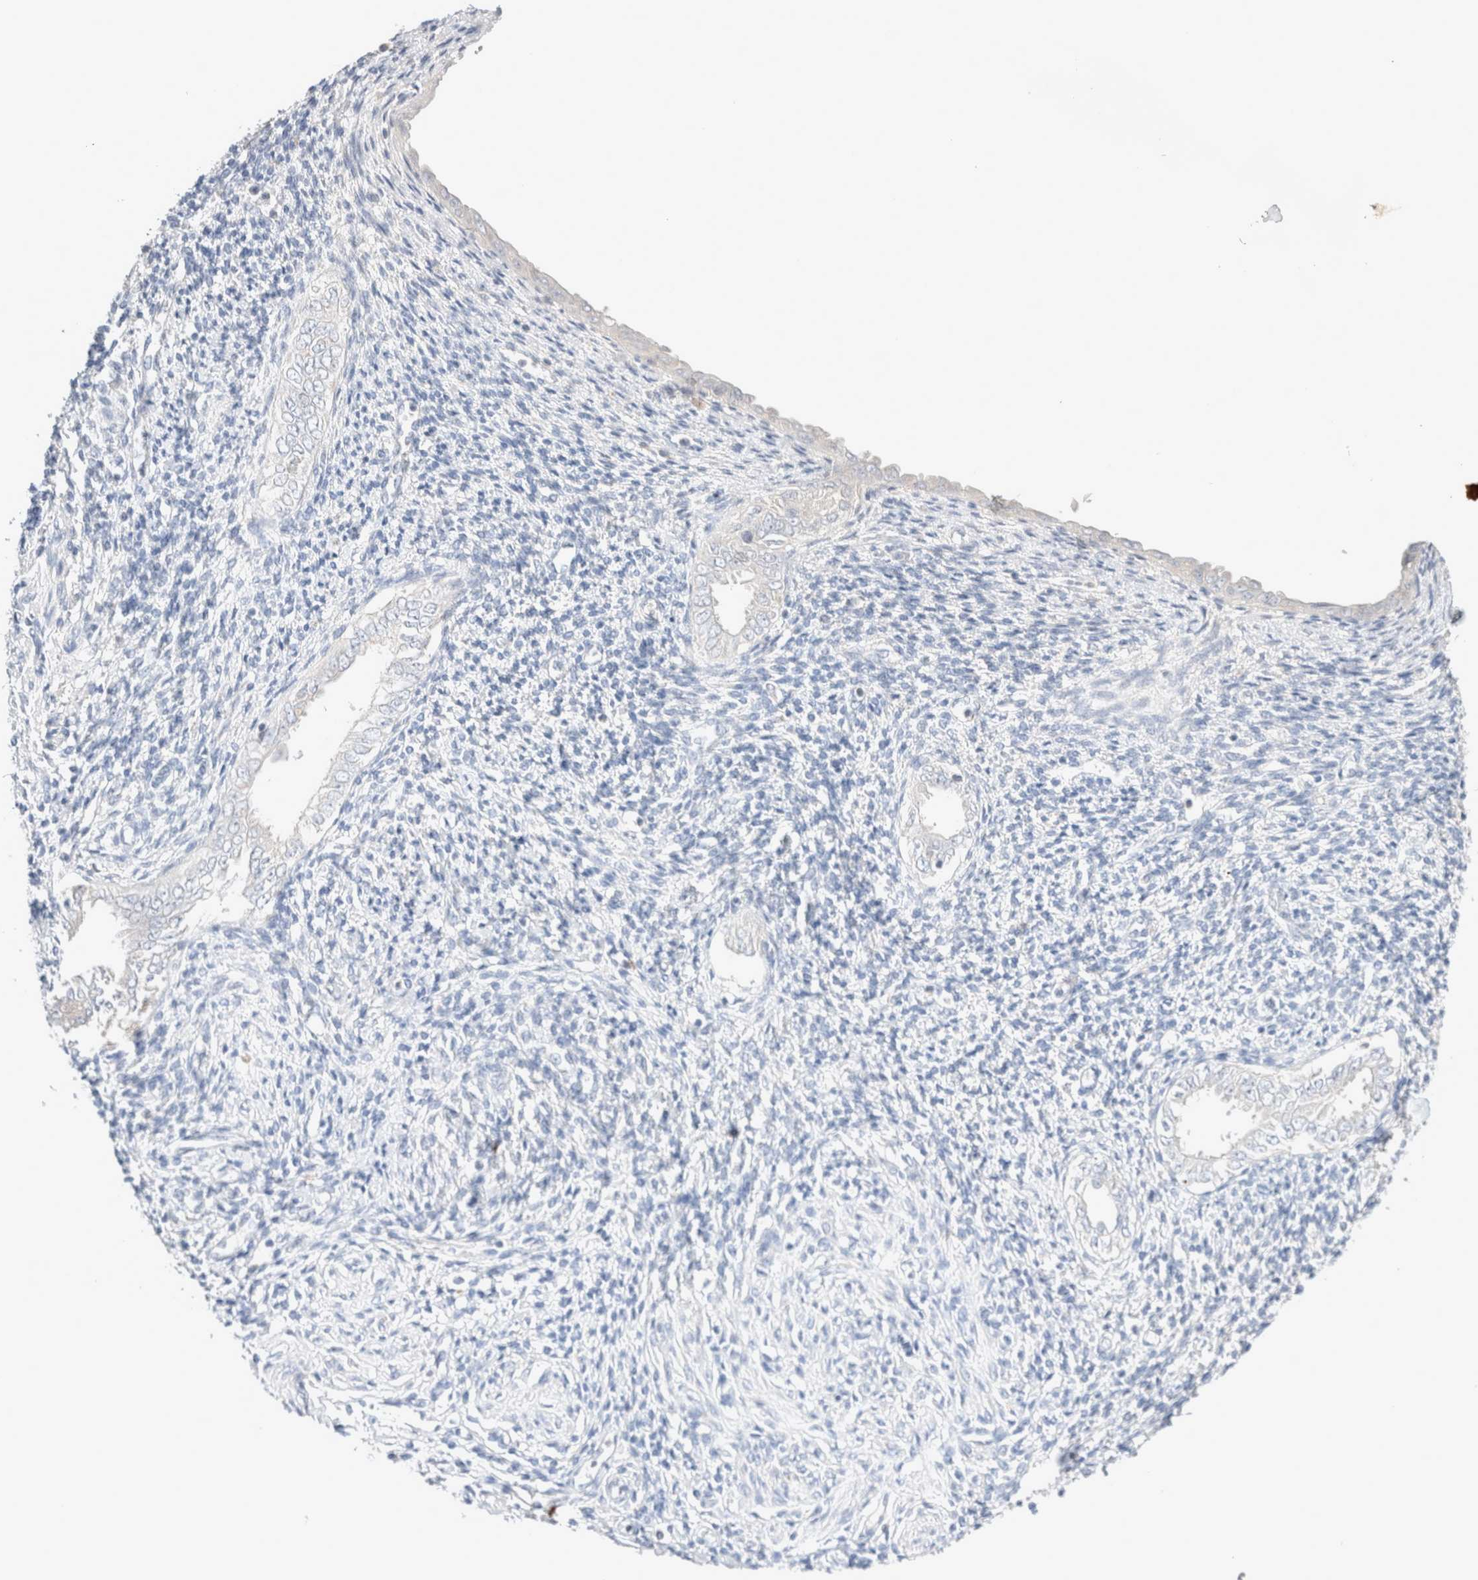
{"staining": {"intensity": "negative", "quantity": "none", "location": "none"}, "tissue": "endometrium", "cell_type": "Cells in endometrial stroma", "image_type": "normal", "snomed": [{"axis": "morphology", "description": "Normal tissue, NOS"}, {"axis": "topography", "description": "Endometrium"}], "caption": "Protein analysis of normal endometrium exhibits no significant staining in cells in endometrial stroma.", "gene": "SPATA20", "patient": {"sex": "female", "age": 66}}